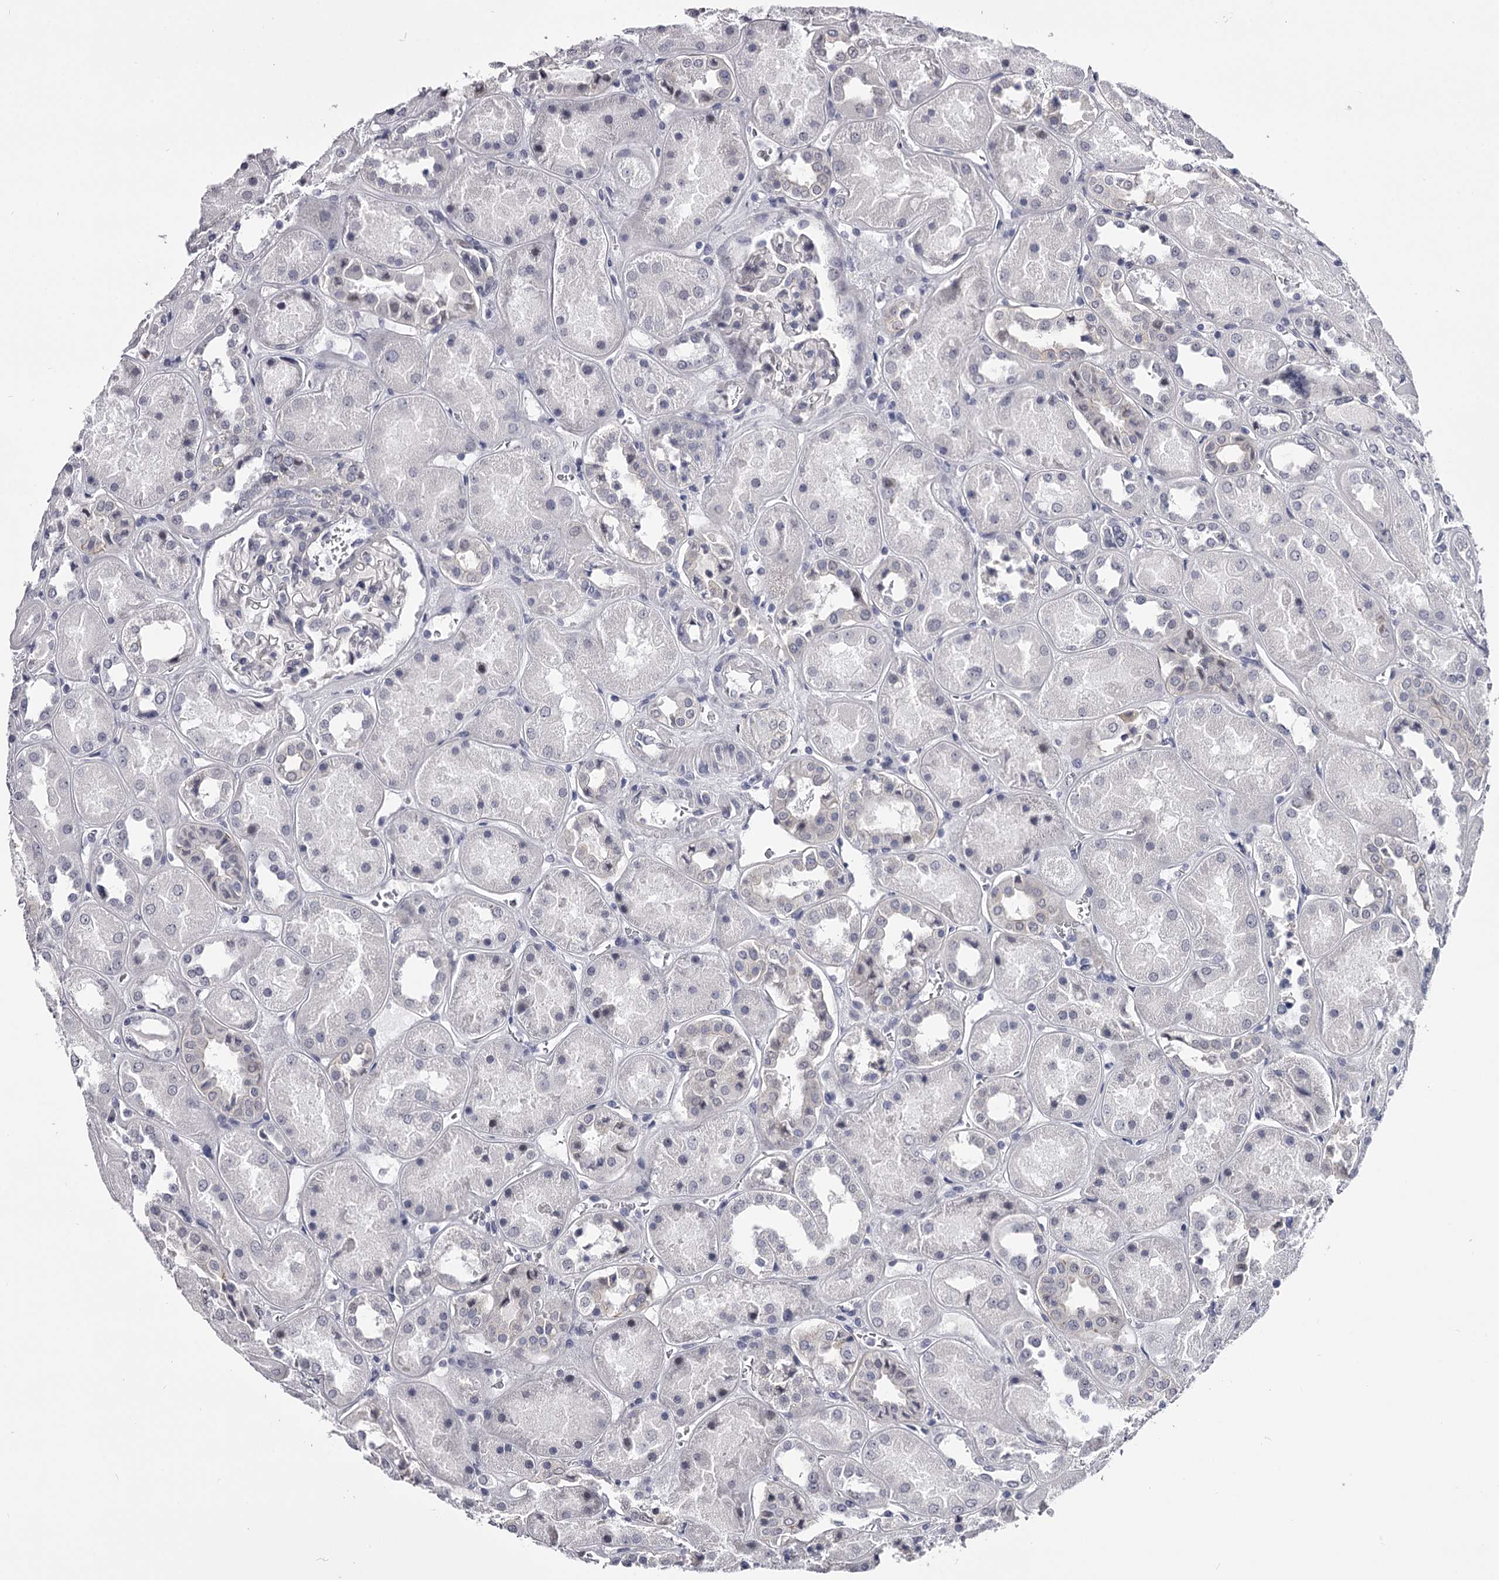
{"staining": {"intensity": "negative", "quantity": "none", "location": "none"}, "tissue": "kidney", "cell_type": "Cells in glomeruli", "image_type": "normal", "snomed": [{"axis": "morphology", "description": "Normal tissue, NOS"}, {"axis": "topography", "description": "Kidney"}], "caption": "An image of kidney stained for a protein shows no brown staining in cells in glomeruli.", "gene": "OVOL2", "patient": {"sex": "male", "age": 70}}